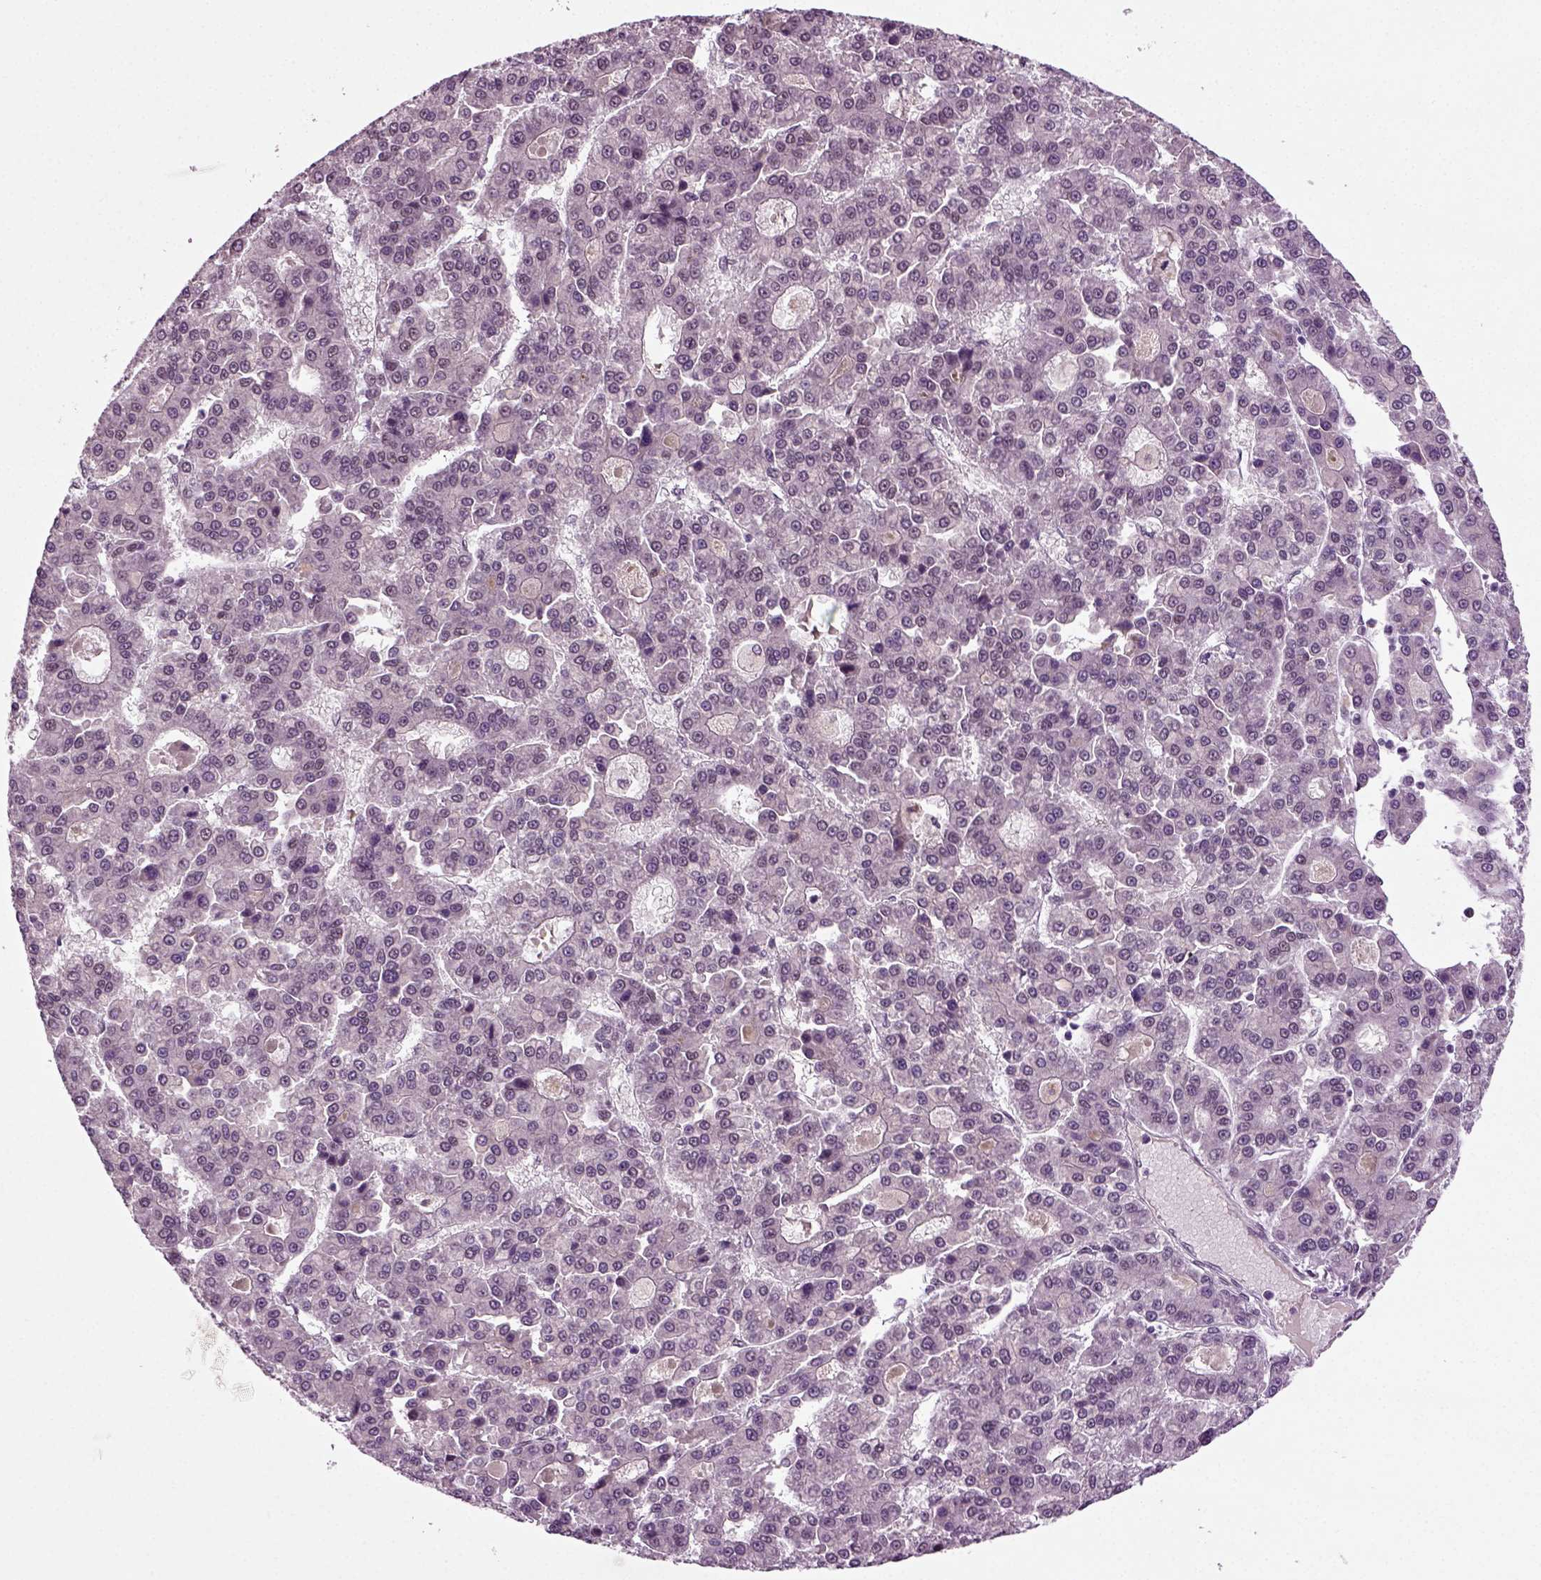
{"staining": {"intensity": "negative", "quantity": "none", "location": "none"}, "tissue": "liver cancer", "cell_type": "Tumor cells", "image_type": "cancer", "snomed": [{"axis": "morphology", "description": "Carcinoma, Hepatocellular, NOS"}, {"axis": "topography", "description": "Liver"}], "caption": "An immunohistochemistry photomicrograph of liver cancer (hepatocellular carcinoma) is shown. There is no staining in tumor cells of liver cancer (hepatocellular carcinoma).", "gene": "RCOR3", "patient": {"sex": "male", "age": 70}}